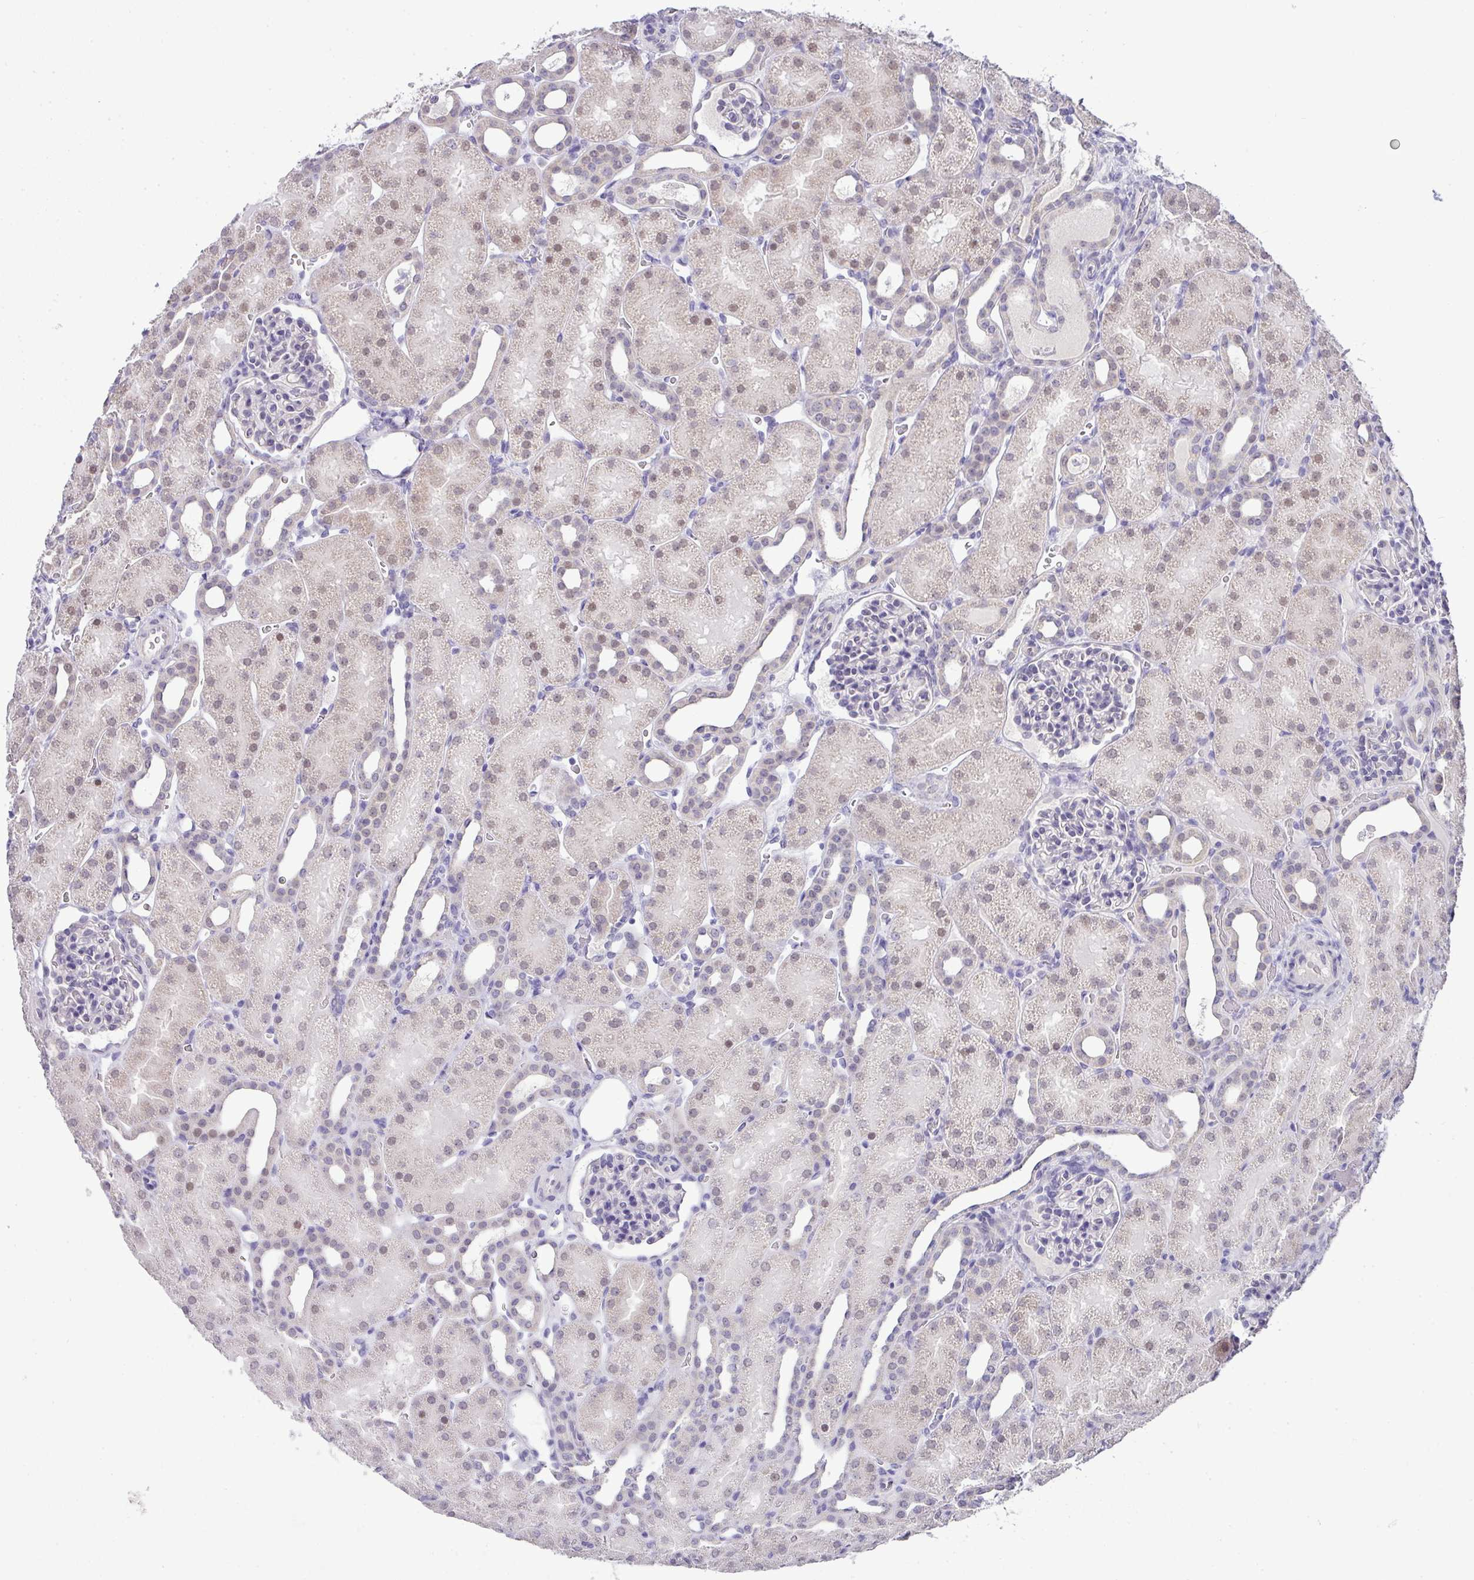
{"staining": {"intensity": "negative", "quantity": "none", "location": "none"}, "tissue": "kidney", "cell_type": "Cells in glomeruli", "image_type": "normal", "snomed": [{"axis": "morphology", "description": "Normal tissue, NOS"}, {"axis": "topography", "description": "Kidney"}], "caption": "IHC micrograph of unremarkable human kidney stained for a protein (brown), which shows no staining in cells in glomeruli.", "gene": "GCG", "patient": {"sex": "male", "age": 2}}